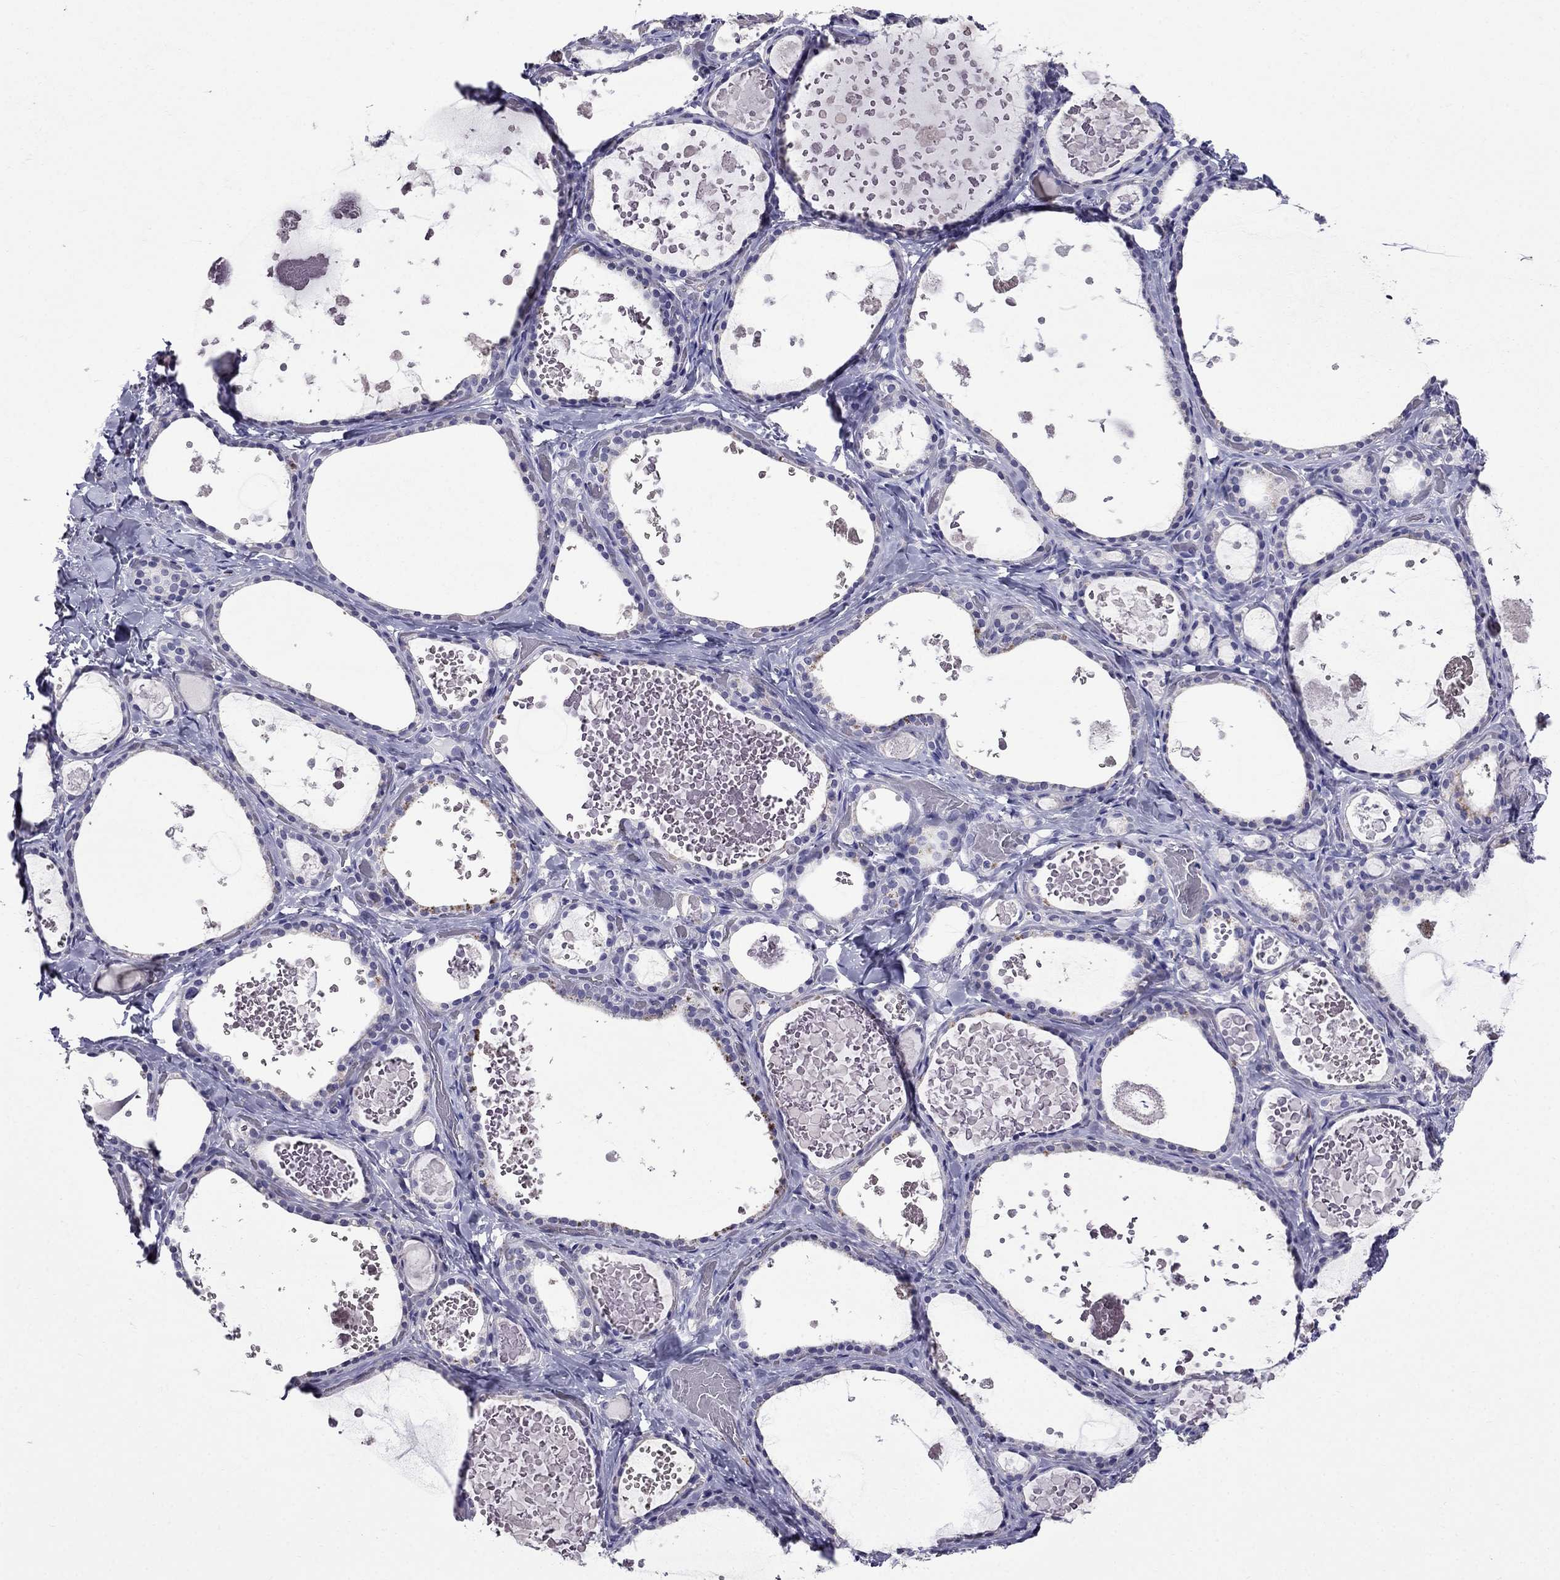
{"staining": {"intensity": "negative", "quantity": "none", "location": "none"}, "tissue": "thyroid gland", "cell_type": "Glandular cells", "image_type": "normal", "snomed": [{"axis": "morphology", "description": "Normal tissue, NOS"}, {"axis": "topography", "description": "Thyroid gland"}], "caption": "Thyroid gland stained for a protein using immunohistochemistry displays no staining glandular cells.", "gene": "OLFM4", "patient": {"sex": "female", "age": 56}}